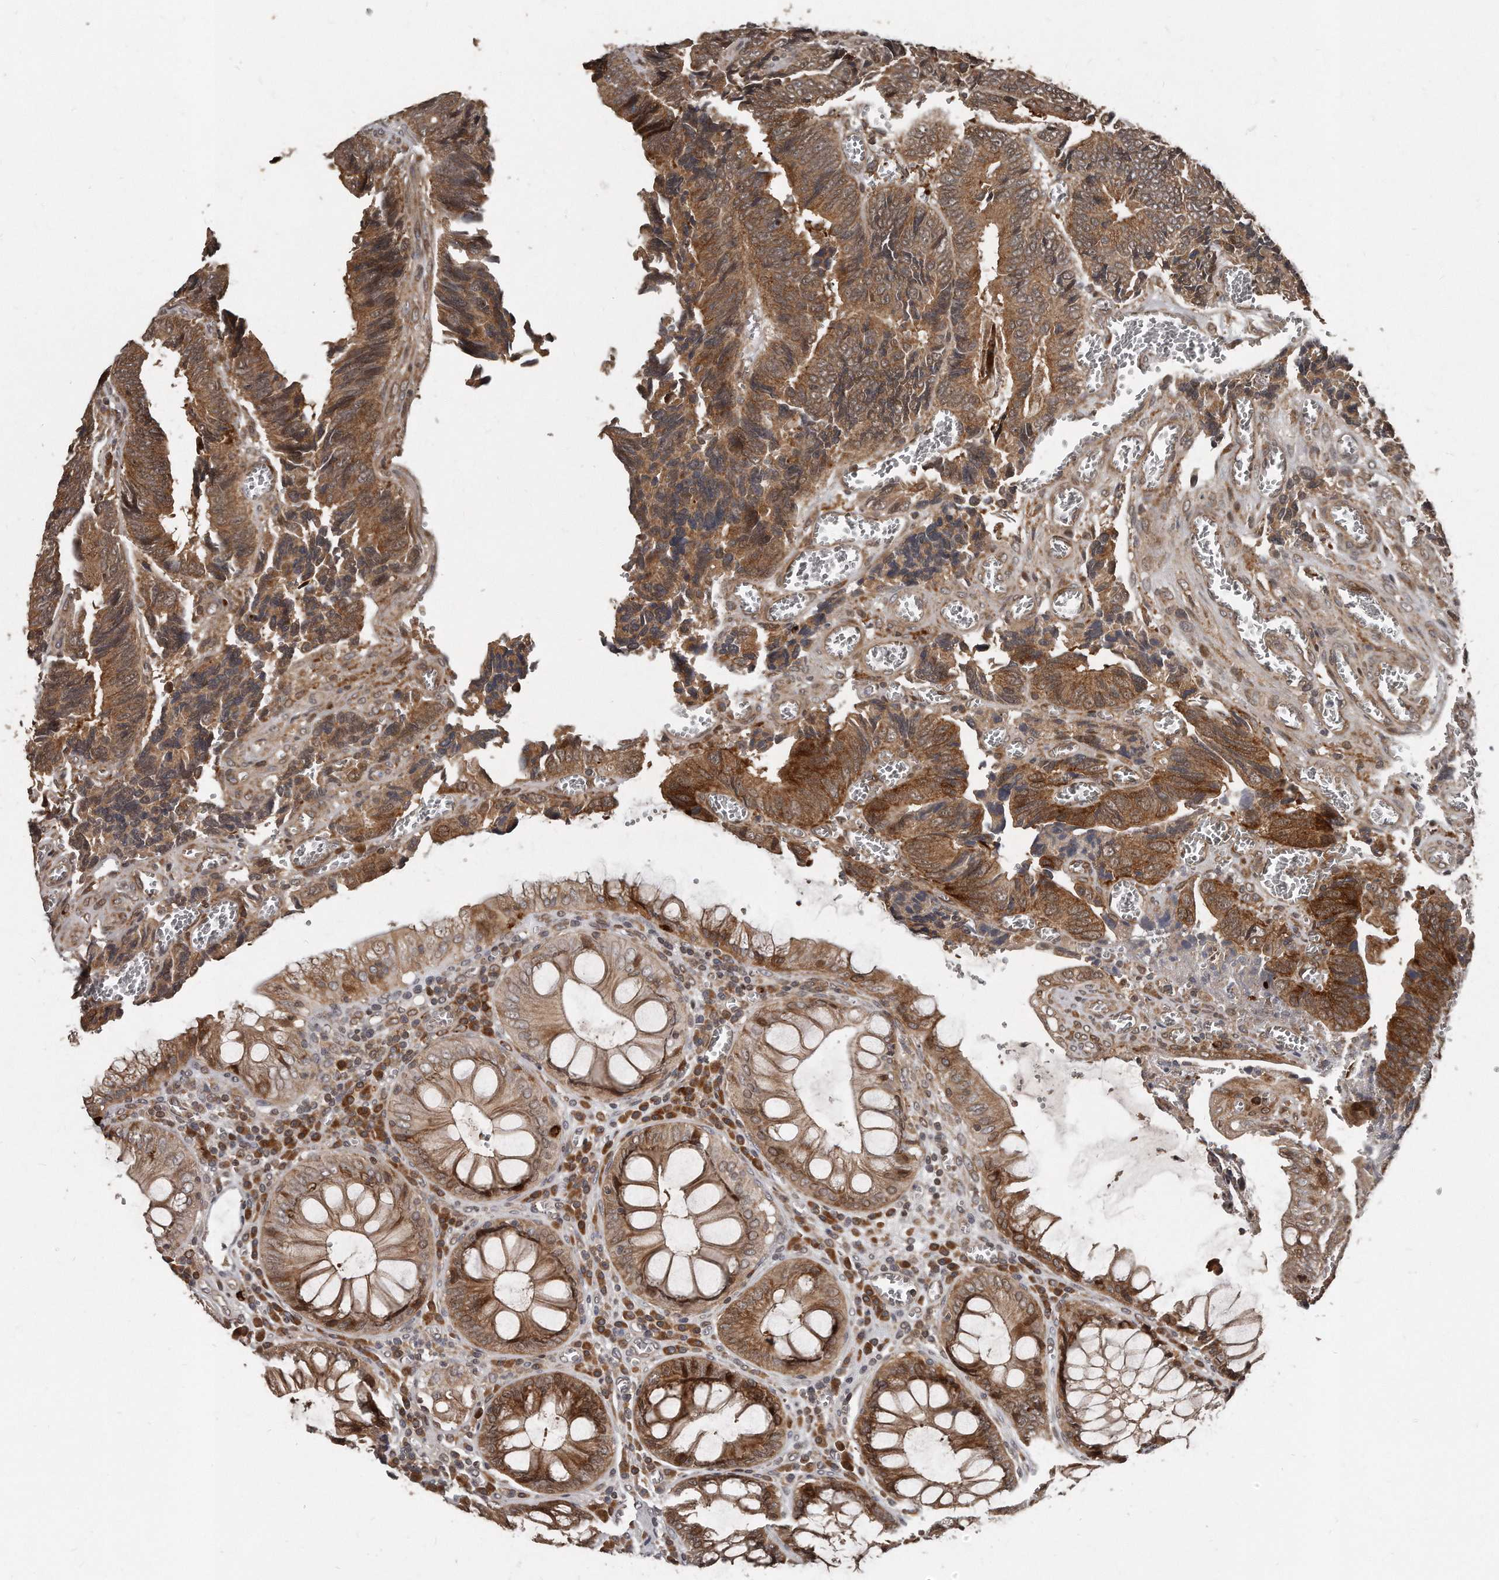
{"staining": {"intensity": "moderate", "quantity": ">75%", "location": "cytoplasmic/membranous"}, "tissue": "colorectal cancer", "cell_type": "Tumor cells", "image_type": "cancer", "snomed": [{"axis": "morphology", "description": "Adenocarcinoma, NOS"}, {"axis": "topography", "description": "Colon"}], "caption": "The histopathology image reveals immunohistochemical staining of adenocarcinoma (colorectal). There is moderate cytoplasmic/membranous positivity is seen in approximately >75% of tumor cells.", "gene": "GCH1", "patient": {"sex": "male", "age": 72}}